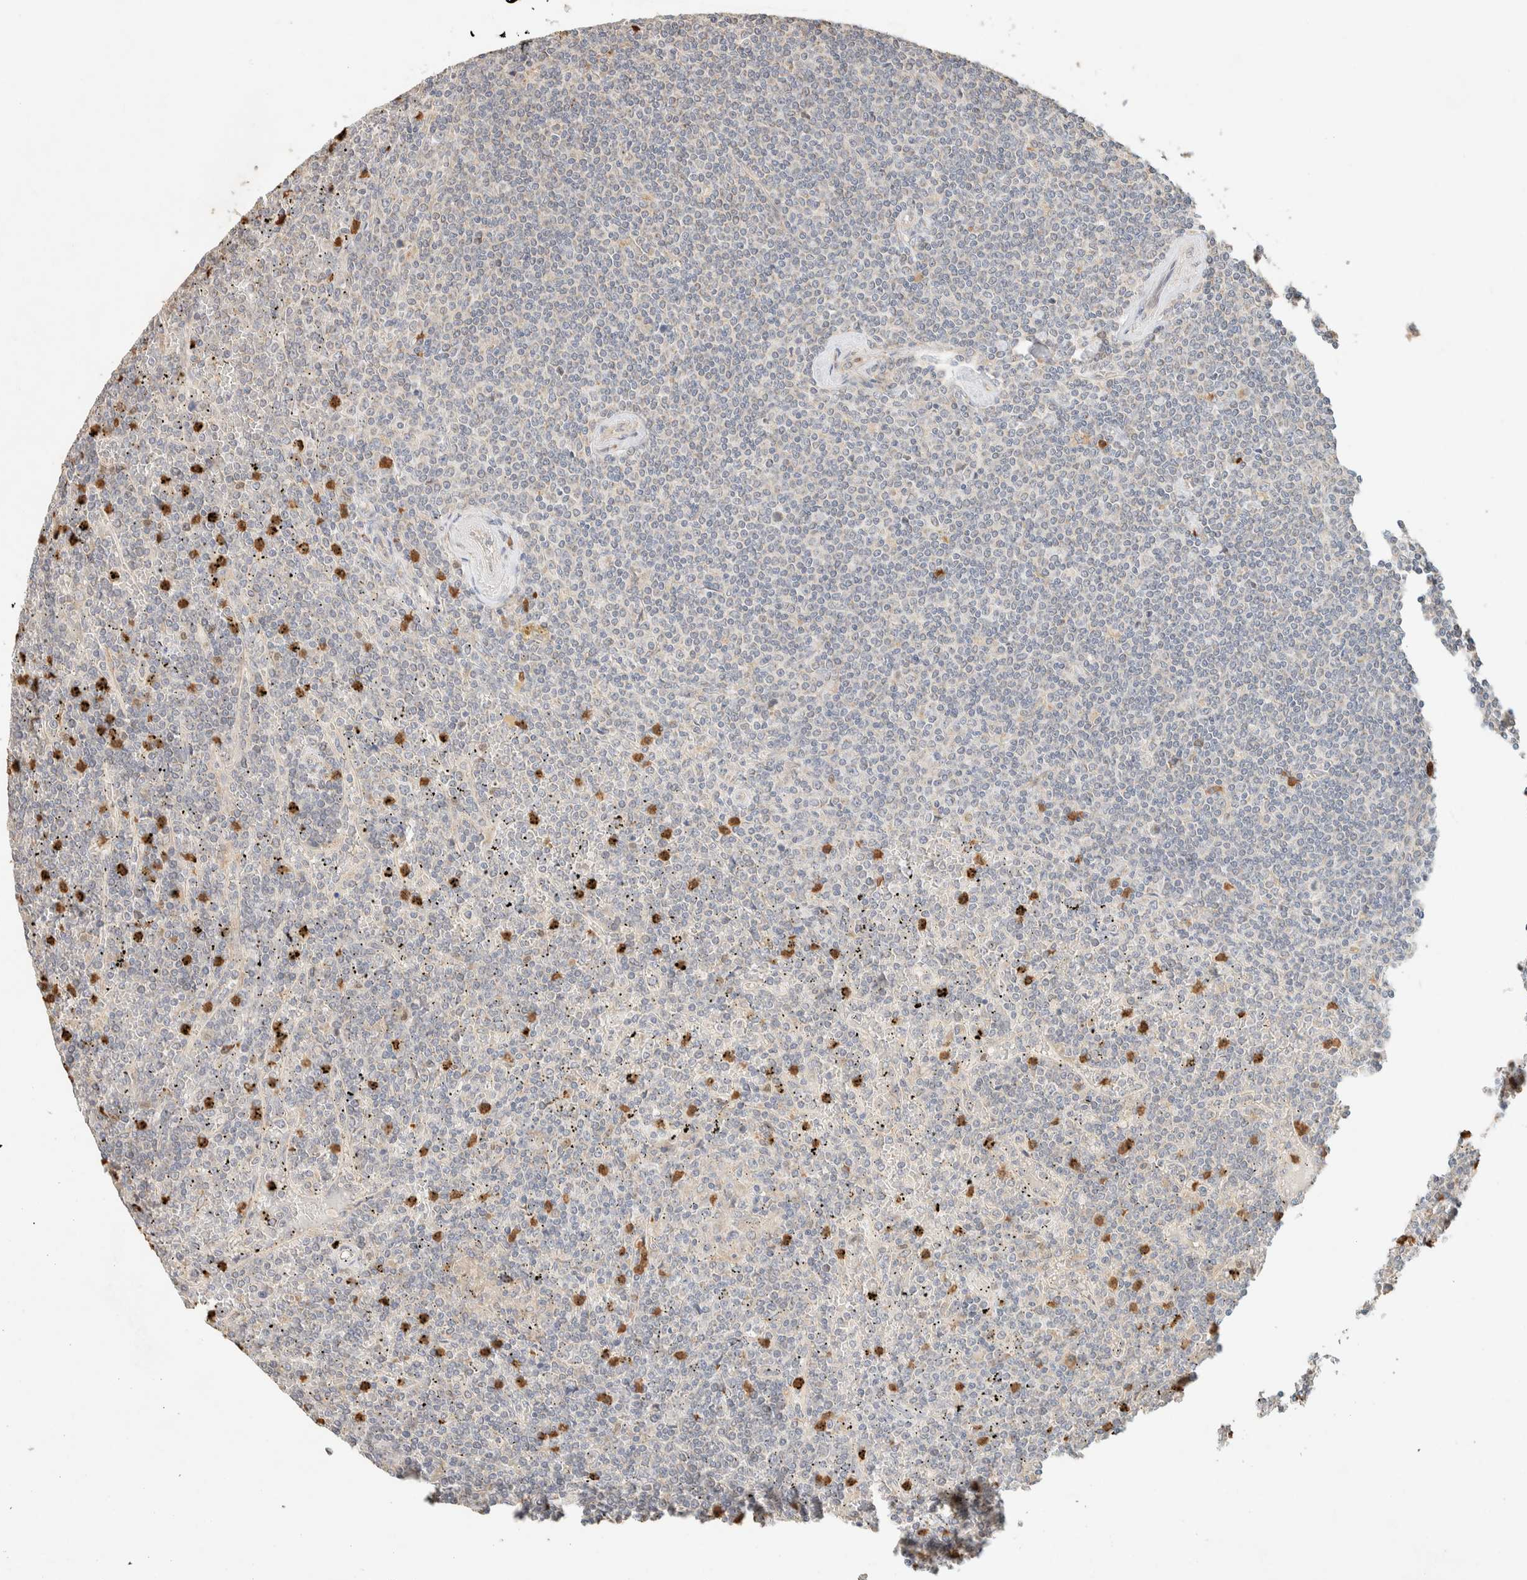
{"staining": {"intensity": "negative", "quantity": "none", "location": "none"}, "tissue": "lymphoma", "cell_type": "Tumor cells", "image_type": "cancer", "snomed": [{"axis": "morphology", "description": "Malignant lymphoma, non-Hodgkin's type, Low grade"}, {"axis": "topography", "description": "Spleen"}], "caption": "Immunohistochemistry (IHC) micrograph of neoplastic tissue: human lymphoma stained with DAB displays no significant protein positivity in tumor cells.", "gene": "TTC3", "patient": {"sex": "female", "age": 19}}